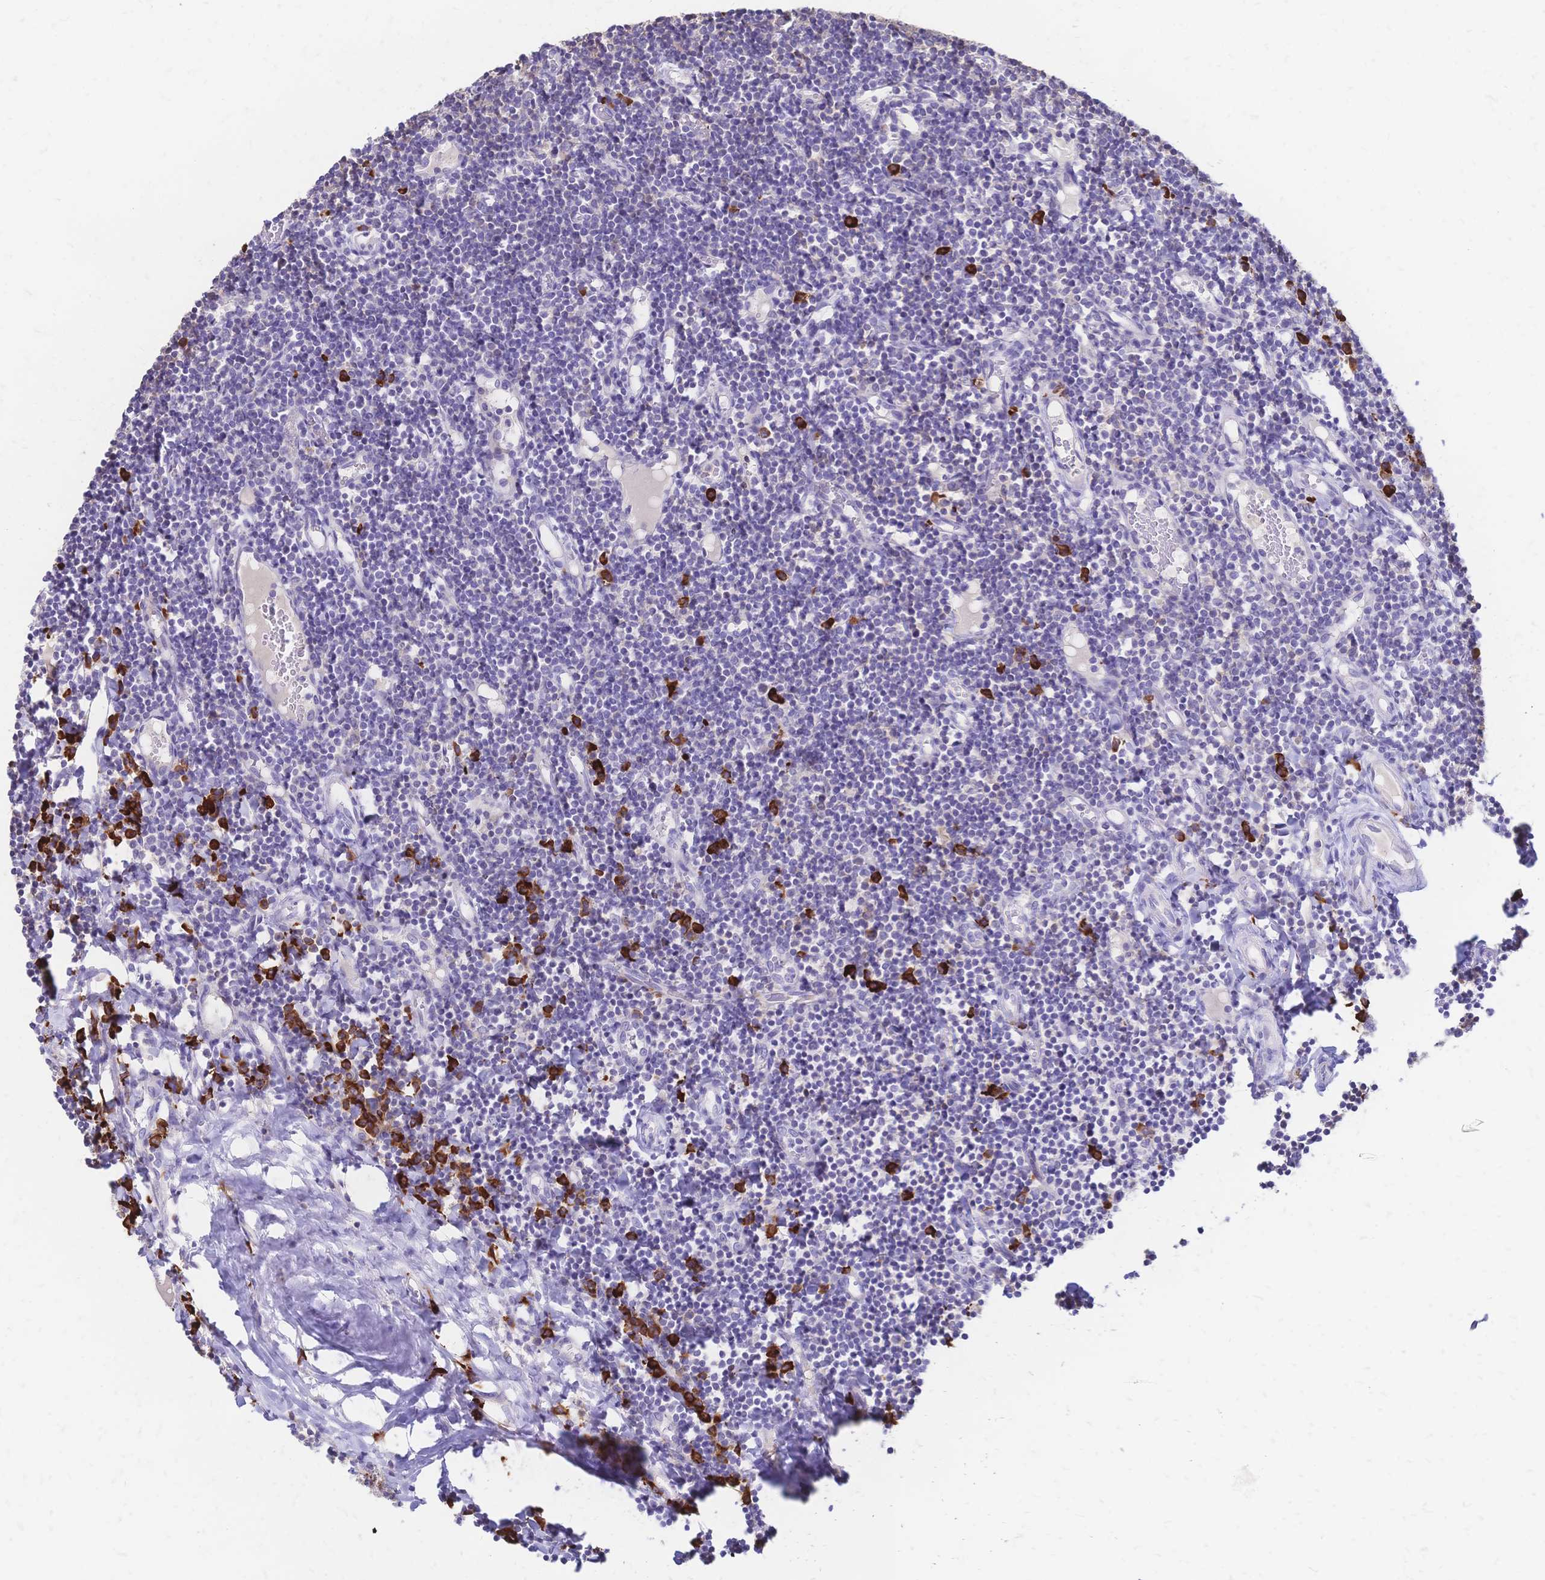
{"staining": {"intensity": "moderate", "quantity": "<25%", "location": "cytoplasmic/membranous"}, "tissue": "tonsil", "cell_type": "Germinal center cells", "image_type": "normal", "snomed": [{"axis": "morphology", "description": "Normal tissue, NOS"}, {"axis": "topography", "description": "Tonsil"}], "caption": "Tonsil stained with DAB (3,3'-diaminobenzidine) IHC demonstrates low levels of moderate cytoplasmic/membranous expression in about <25% of germinal center cells.", "gene": "IL2RA", "patient": {"sex": "female", "age": 10}}